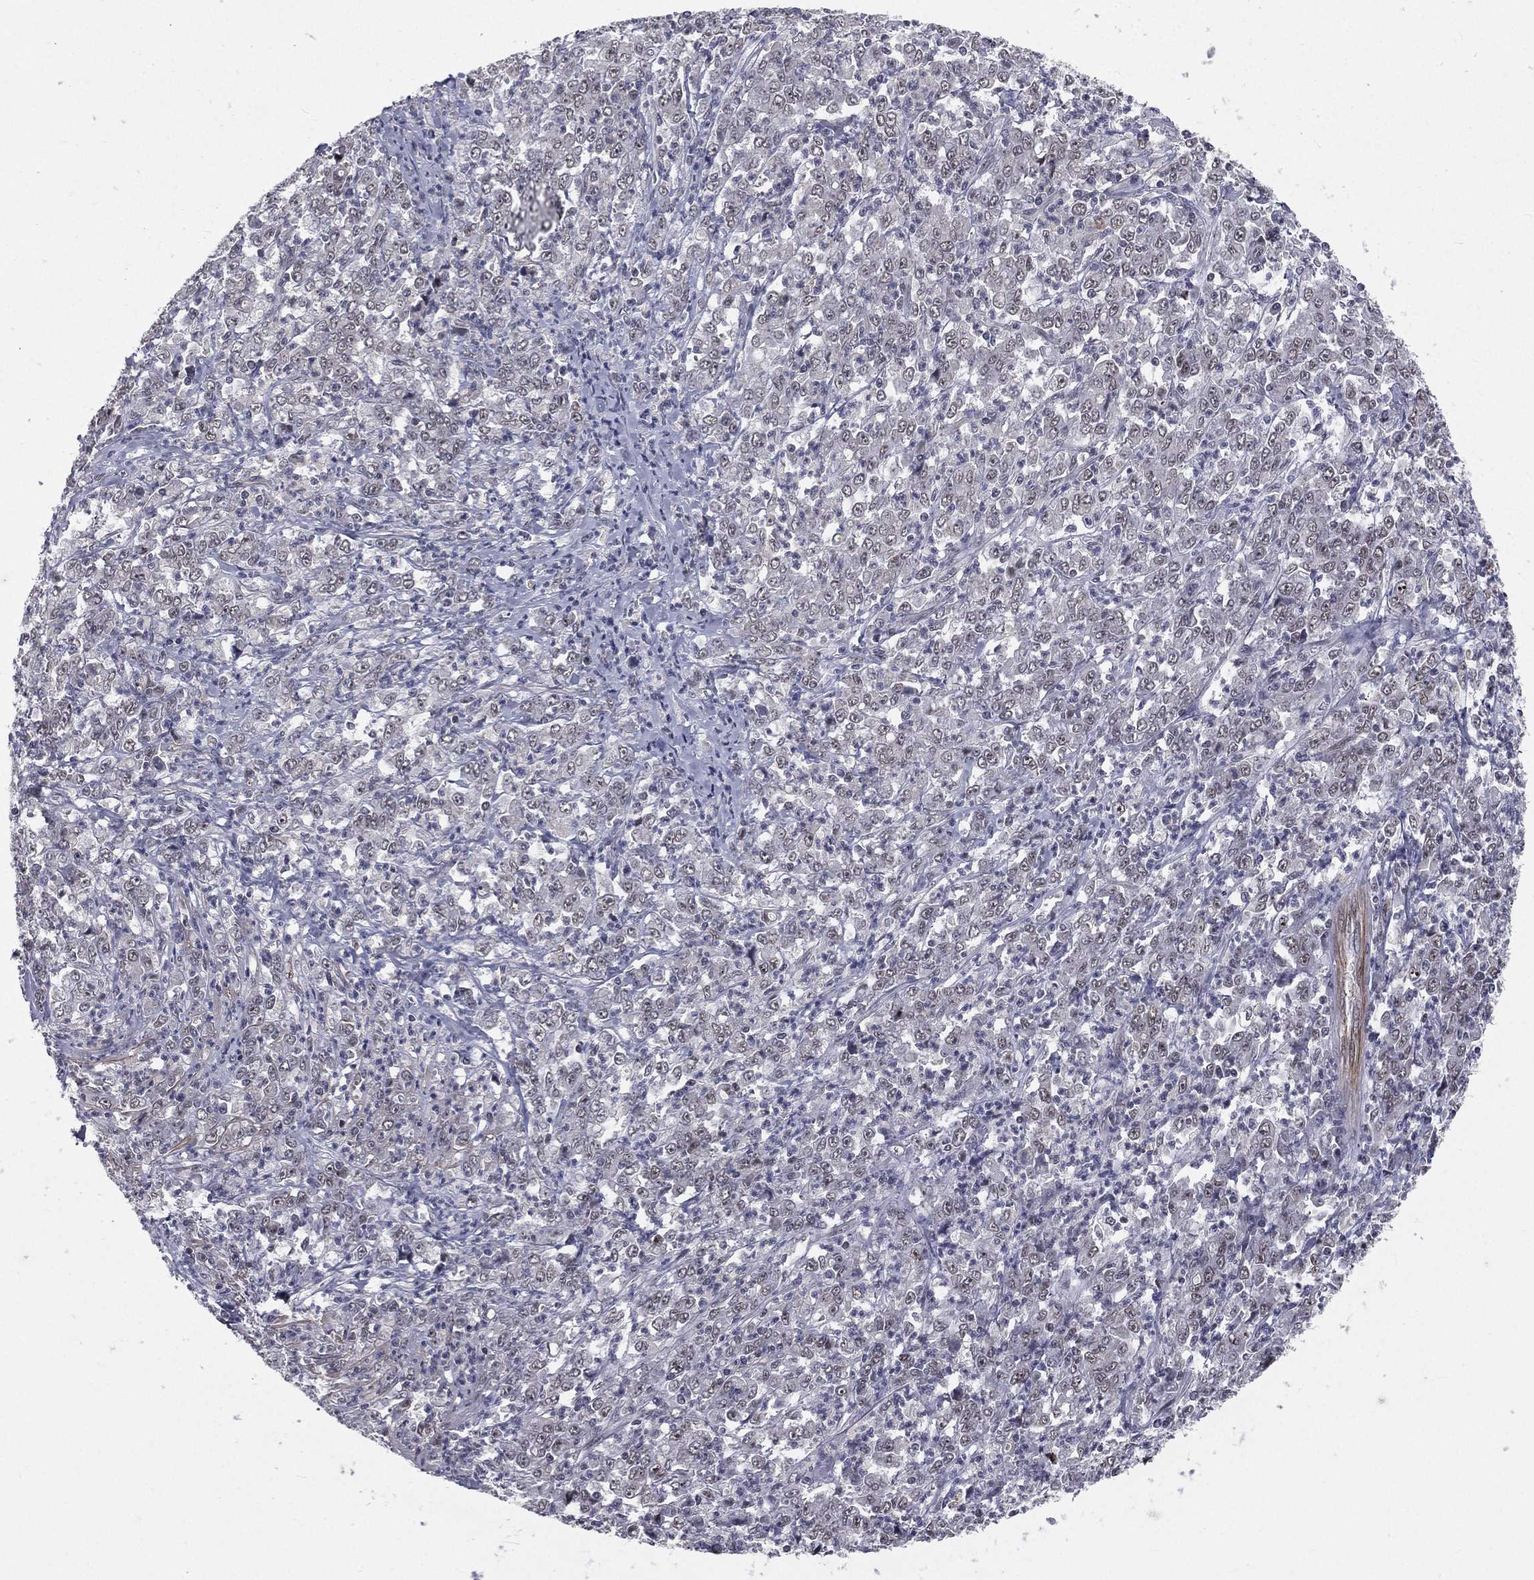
{"staining": {"intensity": "negative", "quantity": "none", "location": "none"}, "tissue": "stomach cancer", "cell_type": "Tumor cells", "image_type": "cancer", "snomed": [{"axis": "morphology", "description": "Adenocarcinoma, NOS"}, {"axis": "topography", "description": "Stomach, lower"}], "caption": "An image of stomach cancer stained for a protein exhibits no brown staining in tumor cells.", "gene": "MORC2", "patient": {"sex": "female", "age": 71}}